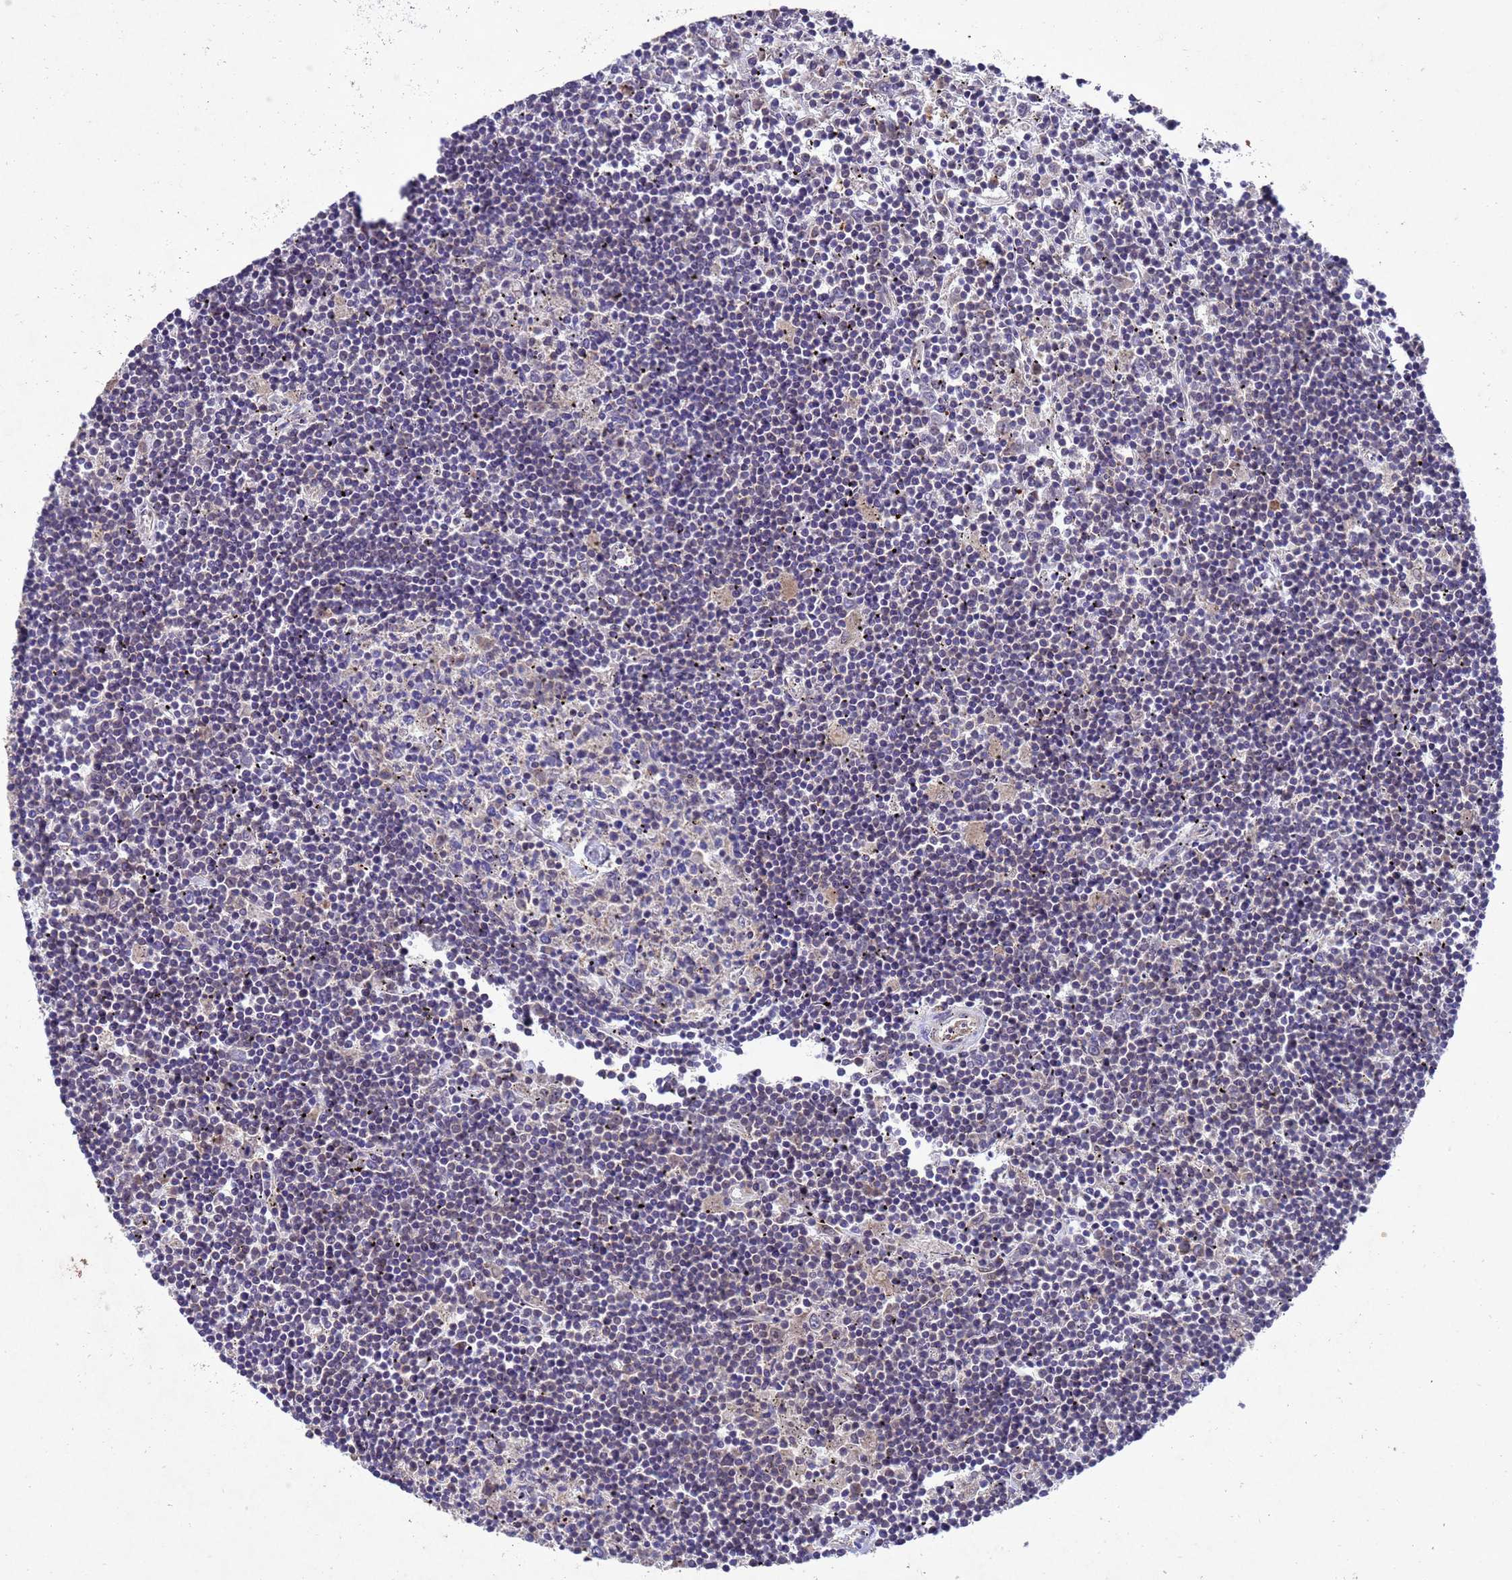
{"staining": {"intensity": "weak", "quantity": "<25%", "location": "nuclear"}, "tissue": "lymphoma", "cell_type": "Tumor cells", "image_type": "cancer", "snomed": [{"axis": "morphology", "description": "Malignant lymphoma, non-Hodgkin's type, Low grade"}, {"axis": "topography", "description": "Spleen"}], "caption": "Tumor cells show no significant expression in low-grade malignant lymphoma, non-Hodgkin's type.", "gene": "TBK1", "patient": {"sex": "male", "age": 76}}